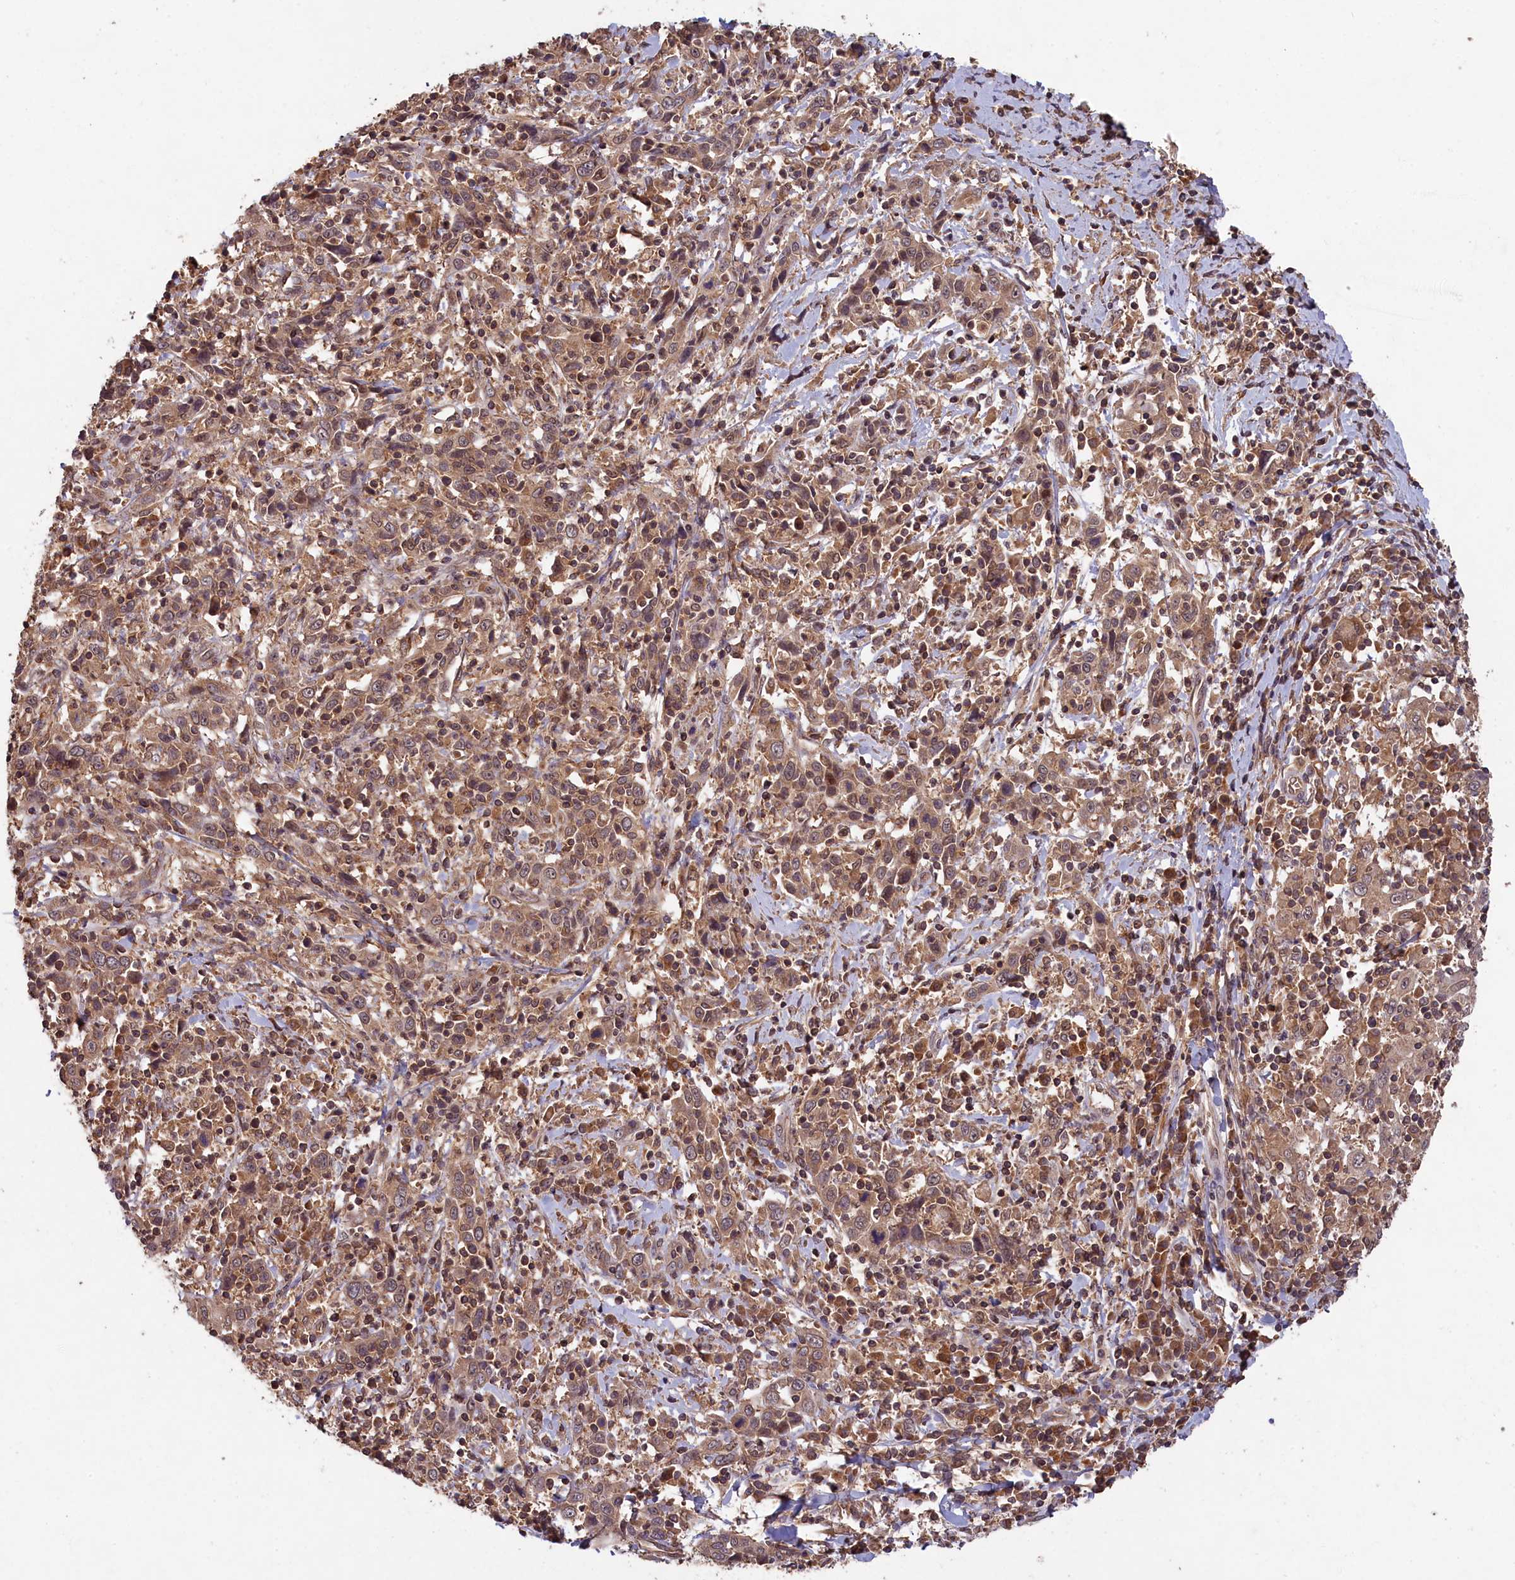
{"staining": {"intensity": "weak", "quantity": ">75%", "location": "cytoplasmic/membranous"}, "tissue": "cervical cancer", "cell_type": "Tumor cells", "image_type": "cancer", "snomed": [{"axis": "morphology", "description": "Squamous cell carcinoma, NOS"}, {"axis": "topography", "description": "Cervix"}], "caption": "Human cervical cancer (squamous cell carcinoma) stained with a brown dye displays weak cytoplasmic/membranous positive expression in about >75% of tumor cells.", "gene": "CHAC1", "patient": {"sex": "female", "age": 46}}